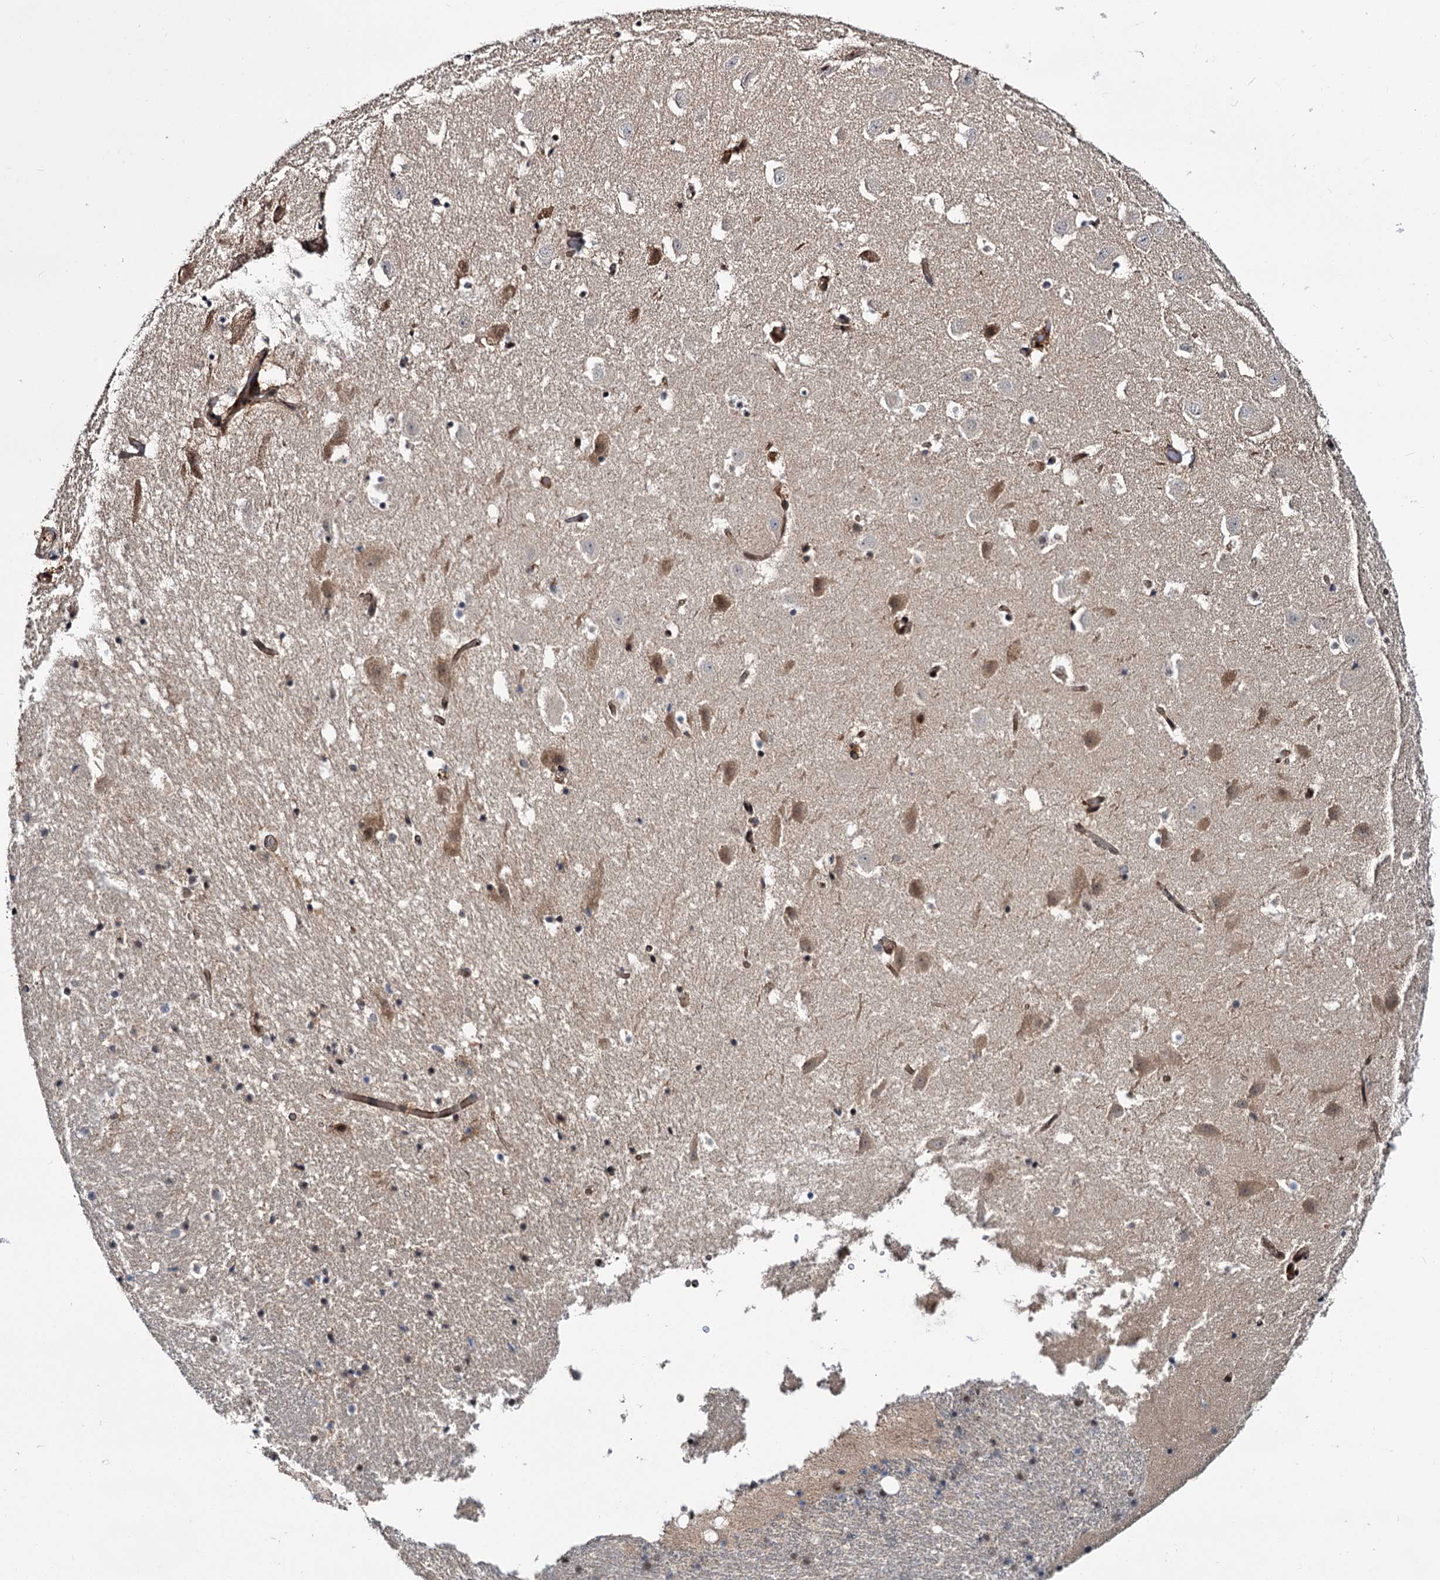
{"staining": {"intensity": "weak", "quantity": "<25%", "location": "cytoplasmic/membranous"}, "tissue": "hippocampus", "cell_type": "Glial cells", "image_type": "normal", "snomed": [{"axis": "morphology", "description": "Normal tissue, NOS"}, {"axis": "topography", "description": "Hippocampus"}], "caption": "An immunohistochemistry (IHC) histopathology image of normal hippocampus is shown. There is no staining in glial cells of hippocampus.", "gene": "MBD6", "patient": {"sex": "female", "age": 52}}